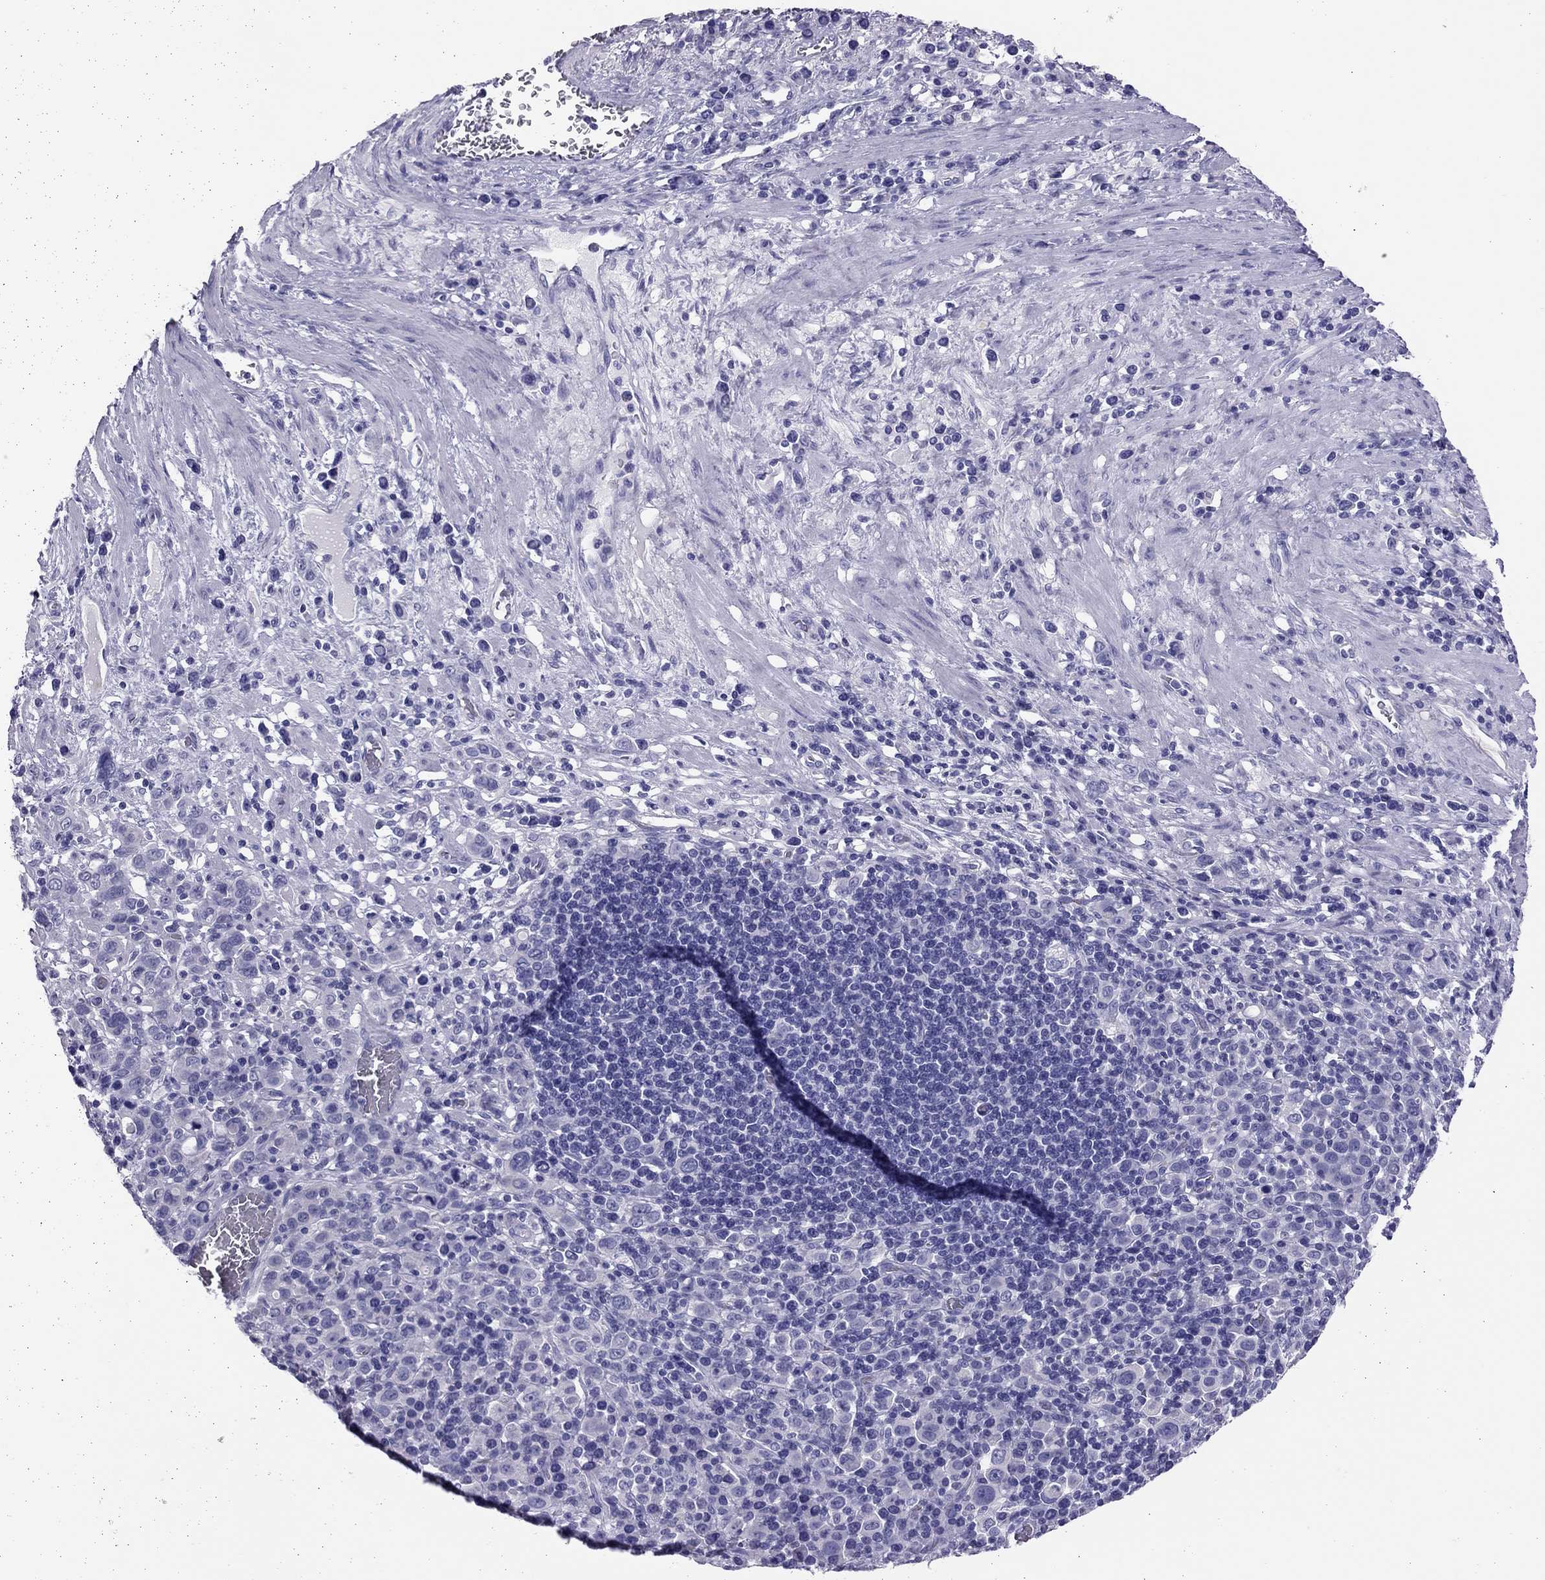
{"staining": {"intensity": "negative", "quantity": "none", "location": "none"}, "tissue": "stomach cancer", "cell_type": "Tumor cells", "image_type": "cancer", "snomed": [{"axis": "morphology", "description": "Adenocarcinoma, NOS"}, {"axis": "topography", "description": "Stomach, upper"}], "caption": "Tumor cells show no significant protein staining in stomach cancer.", "gene": "PSMB11", "patient": {"sex": "male", "age": 75}}